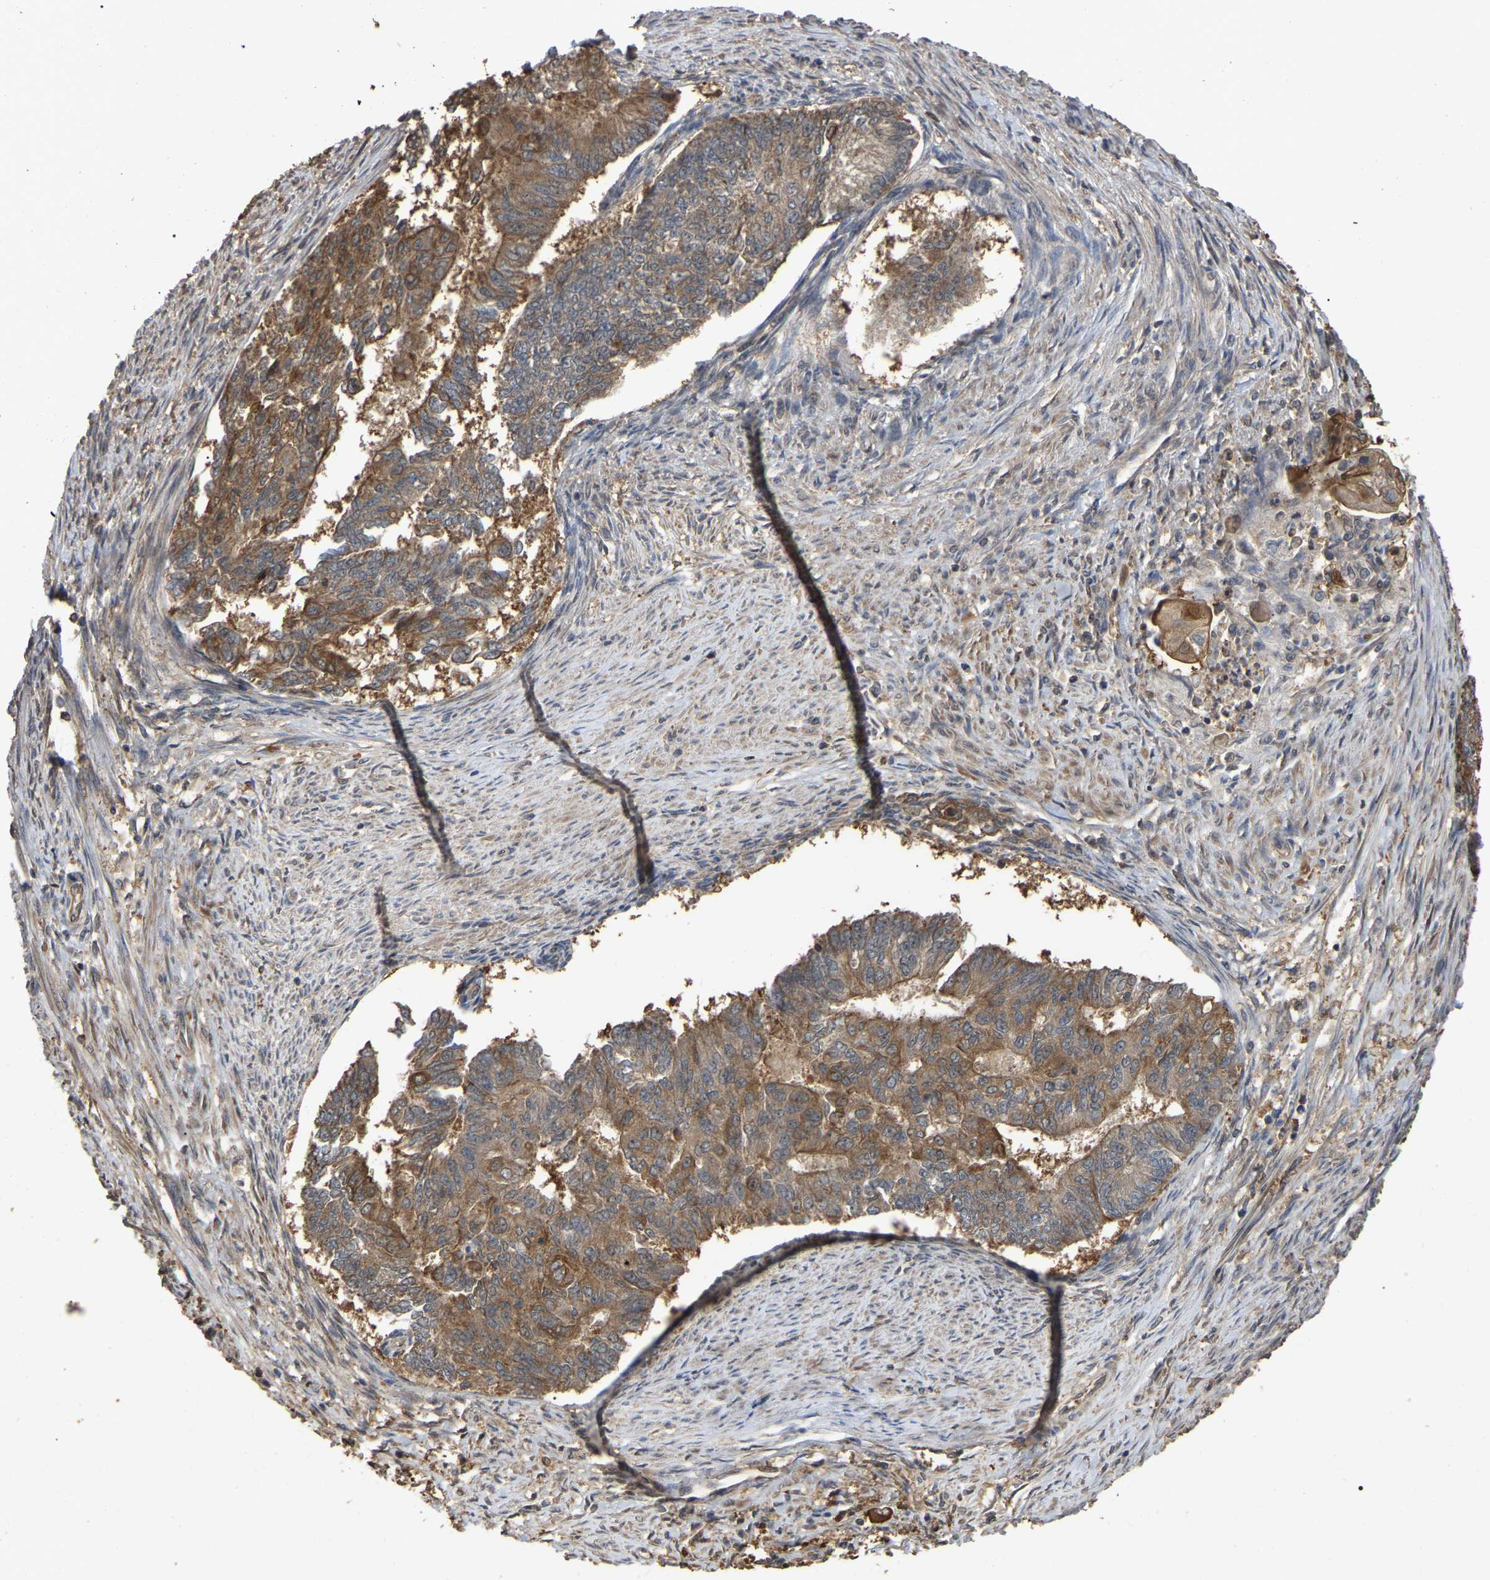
{"staining": {"intensity": "moderate", "quantity": ">75%", "location": "cytoplasmic/membranous"}, "tissue": "endometrial cancer", "cell_type": "Tumor cells", "image_type": "cancer", "snomed": [{"axis": "morphology", "description": "Adenocarcinoma, NOS"}, {"axis": "topography", "description": "Endometrium"}], "caption": "DAB immunohistochemical staining of endometrial cancer (adenocarcinoma) demonstrates moderate cytoplasmic/membranous protein positivity in about >75% of tumor cells.", "gene": "FAM219A", "patient": {"sex": "female", "age": 32}}